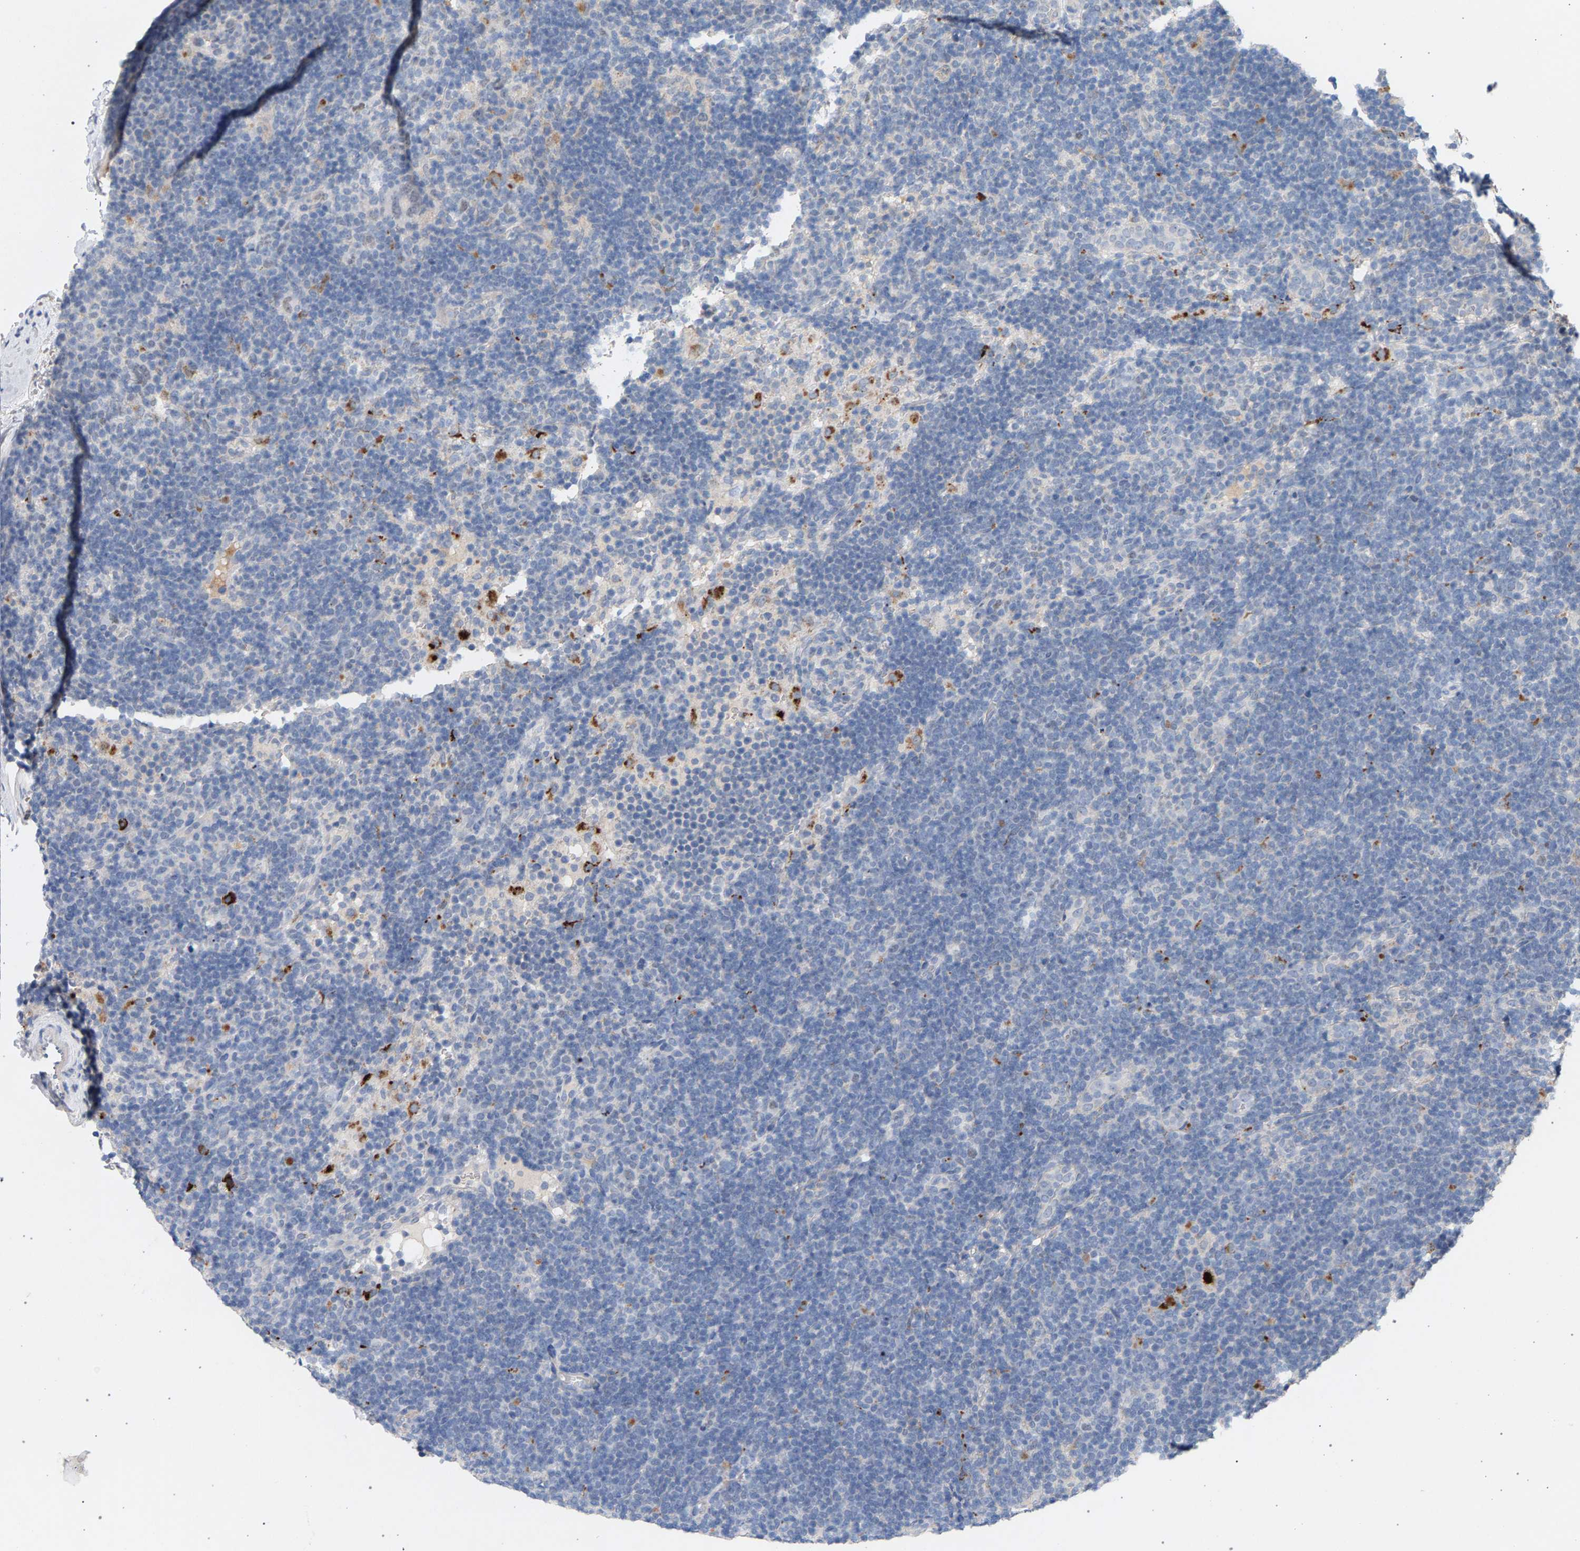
{"staining": {"intensity": "negative", "quantity": "none", "location": "none"}, "tissue": "lymphoma", "cell_type": "Tumor cells", "image_type": "cancer", "snomed": [{"axis": "morphology", "description": "Hodgkin's disease, NOS"}, {"axis": "topography", "description": "Lymph node"}], "caption": "The image shows no significant expression in tumor cells of lymphoma.", "gene": "MAMDC2", "patient": {"sex": "female", "age": 57}}